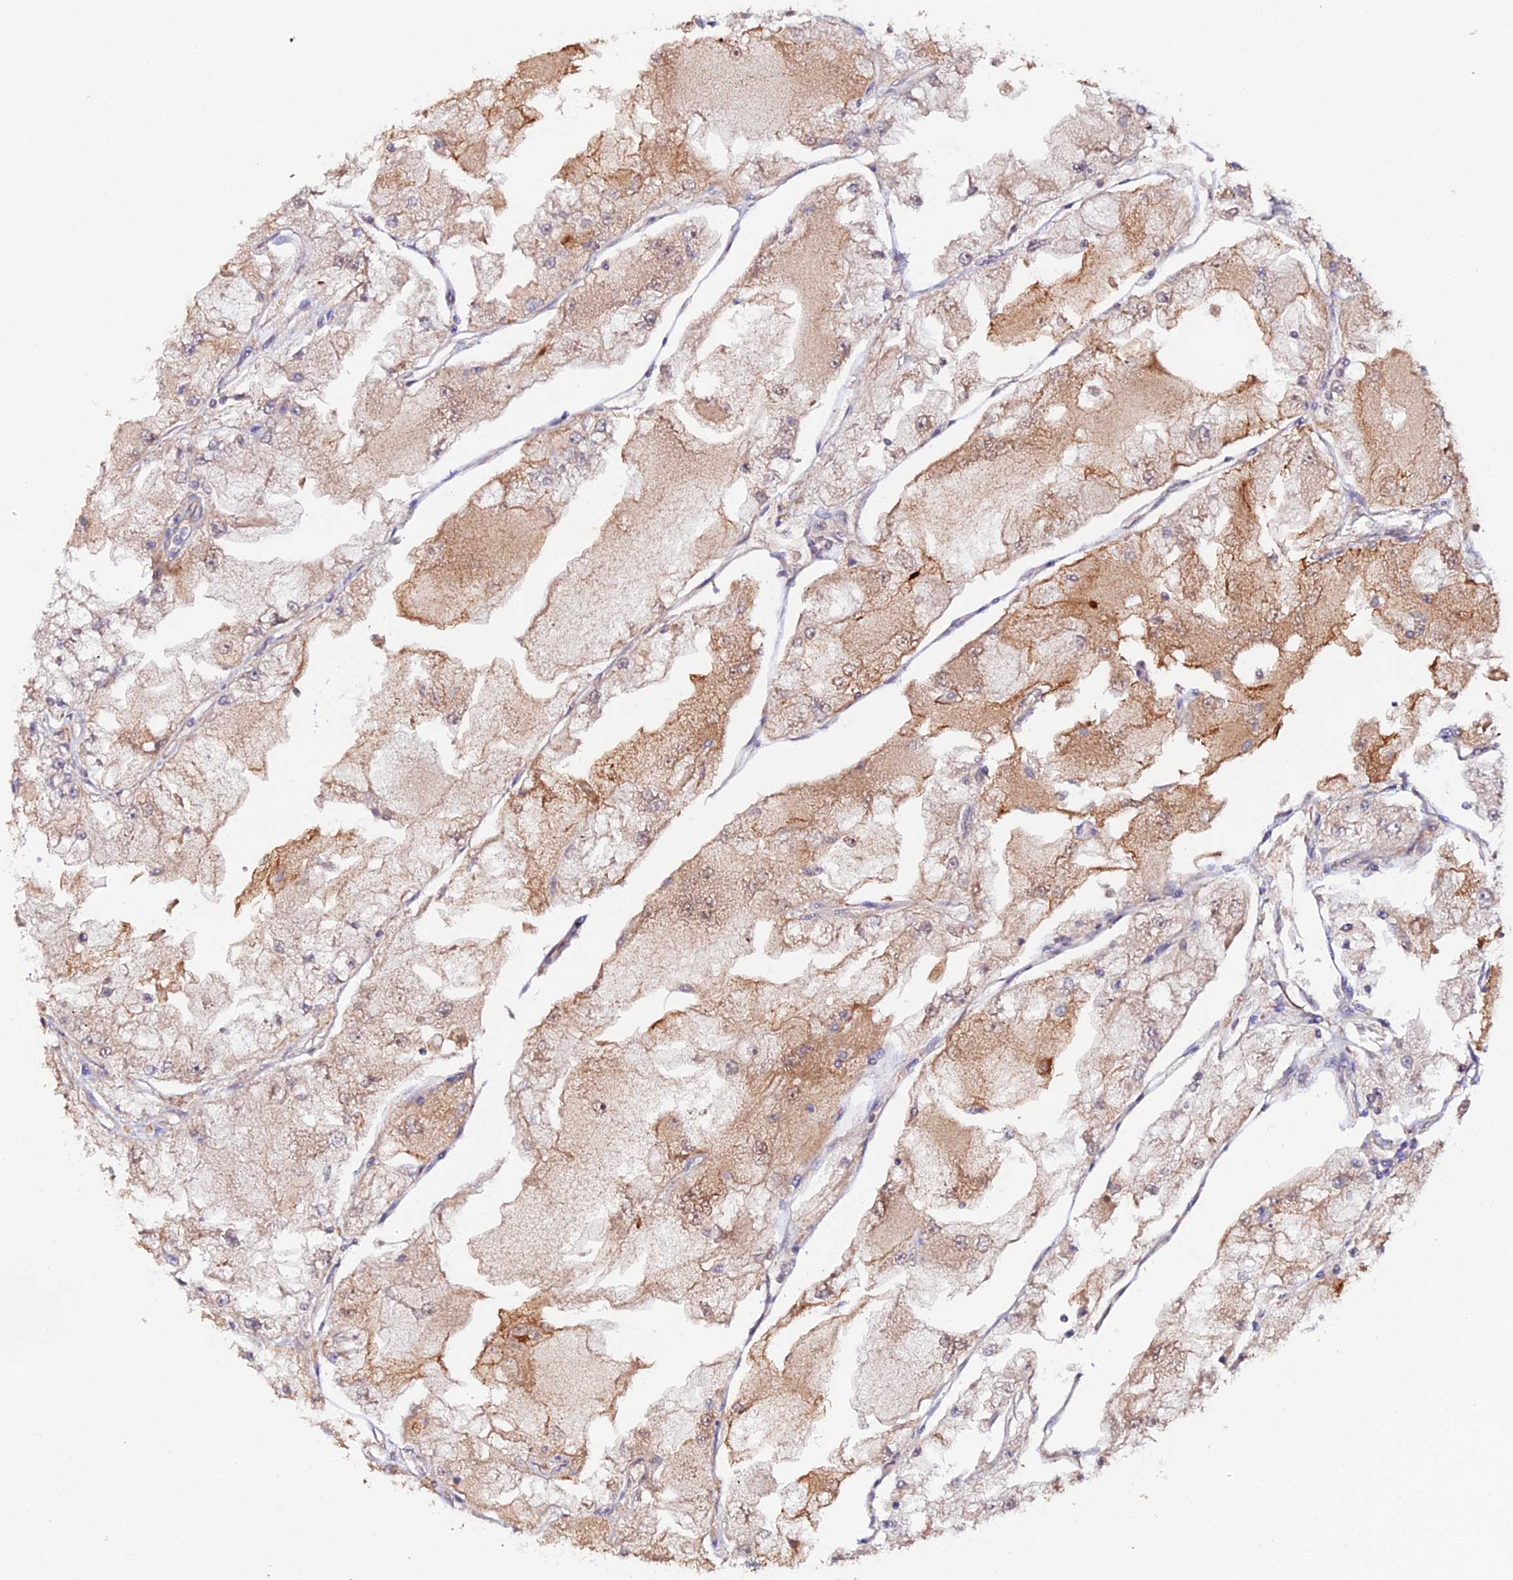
{"staining": {"intensity": "moderate", "quantity": "25%-75%", "location": "cytoplasmic/membranous"}, "tissue": "renal cancer", "cell_type": "Tumor cells", "image_type": "cancer", "snomed": [{"axis": "morphology", "description": "Adenocarcinoma, NOS"}, {"axis": "topography", "description": "Kidney"}], "caption": "IHC of adenocarcinoma (renal) reveals medium levels of moderate cytoplasmic/membranous expression in approximately 25%-75% of tumor cells.", "gene": "TRIM26", "patient": {"sex": "female", "age": 72}}